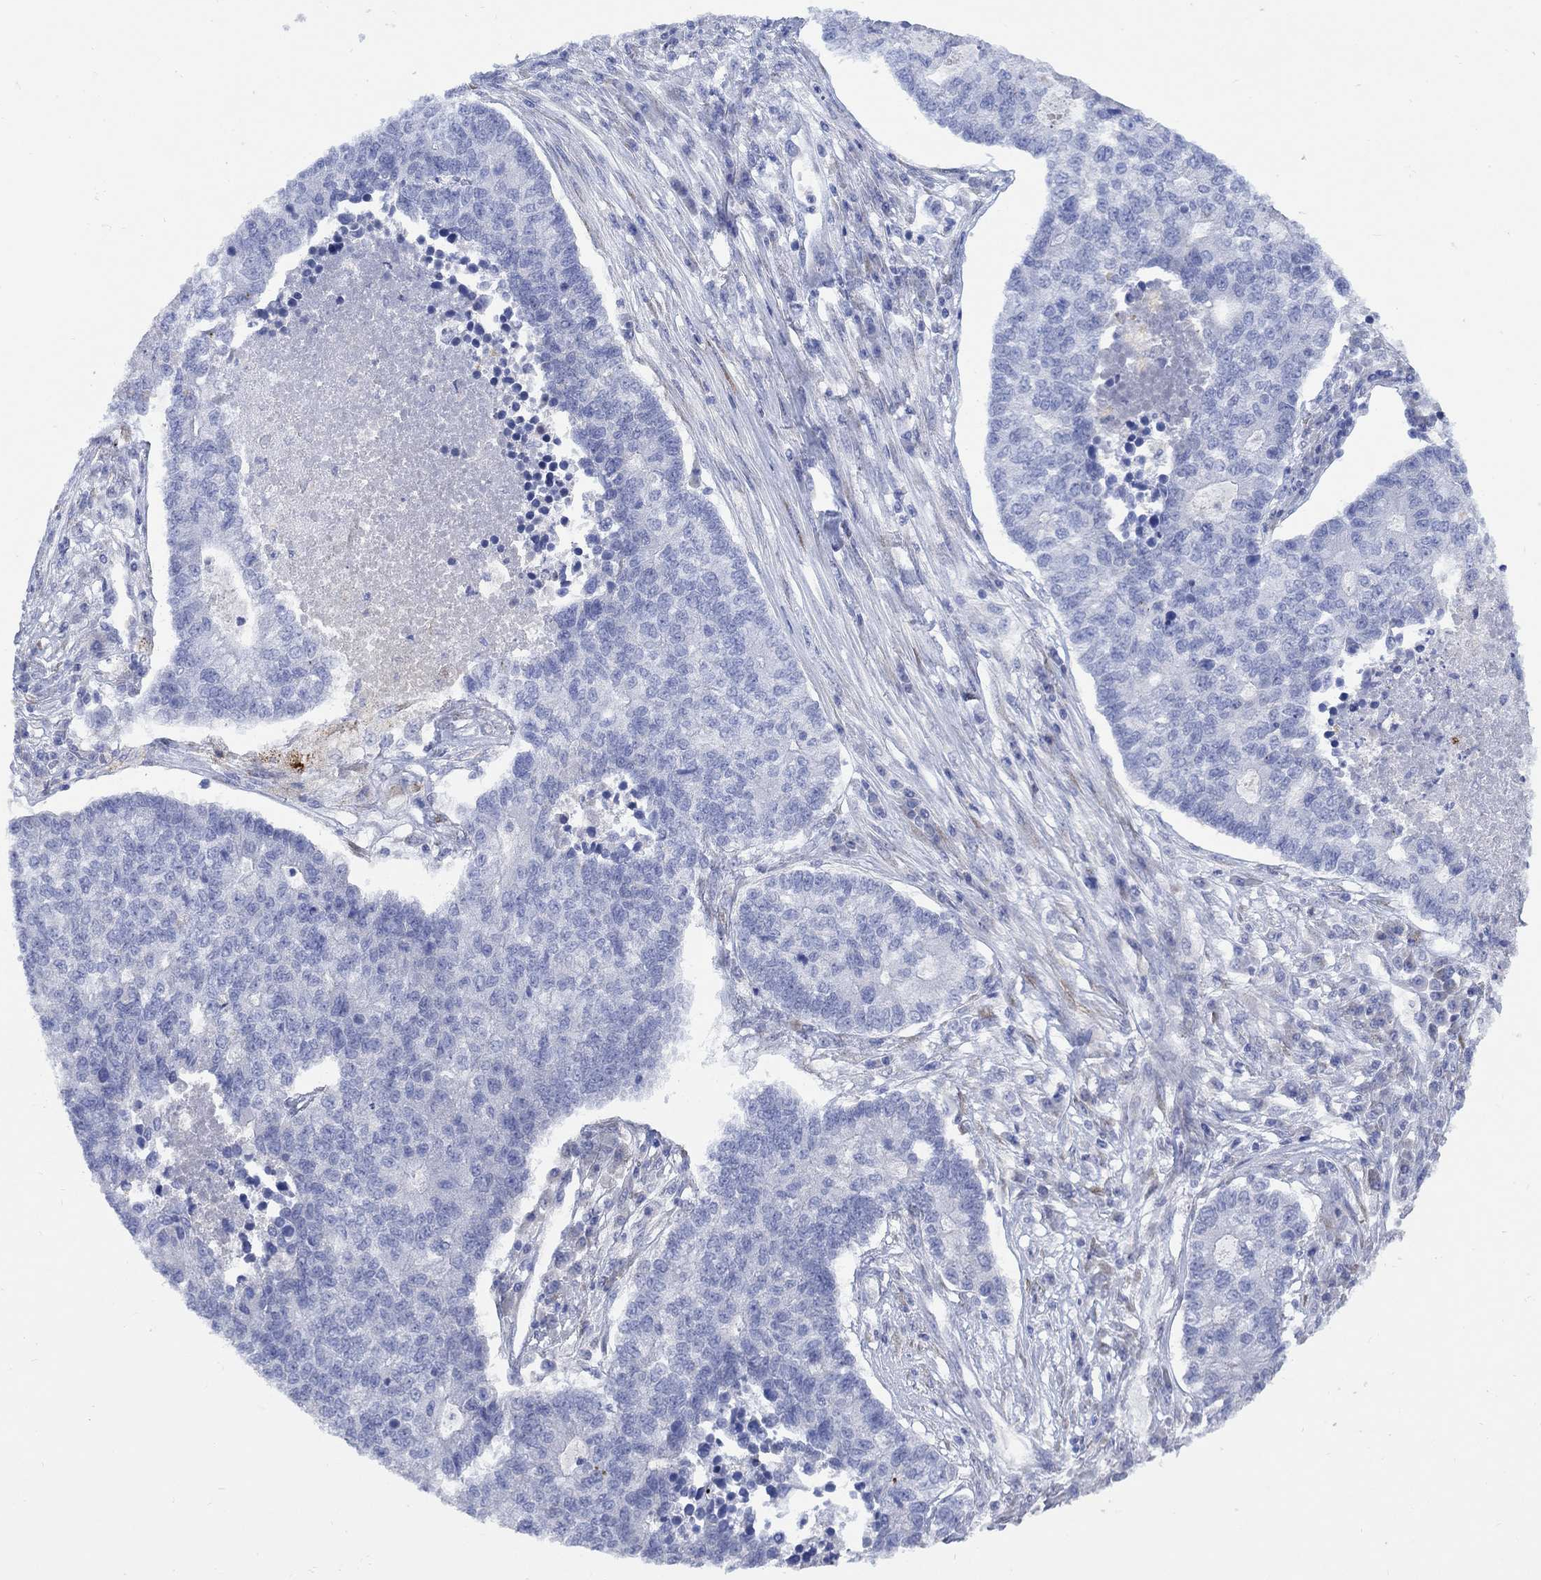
{"staining": {"intensity": "negative", "quantity": "none", "location": "none"}, "tissue": "lung cancer", "cell_type": "Tumor cells", "image_type": "cancer", "snomed": [{"axis": "morphology", "description": "Adenocarcinoma, NOS"}, {"axis": "topography", "description": "Lung"}], "caption": "Micrograph shows no protein positivity in tumor cells of lung cancer tissue.", "gene": "MYL1", "patient": {"sex": "male", "age": 57}}